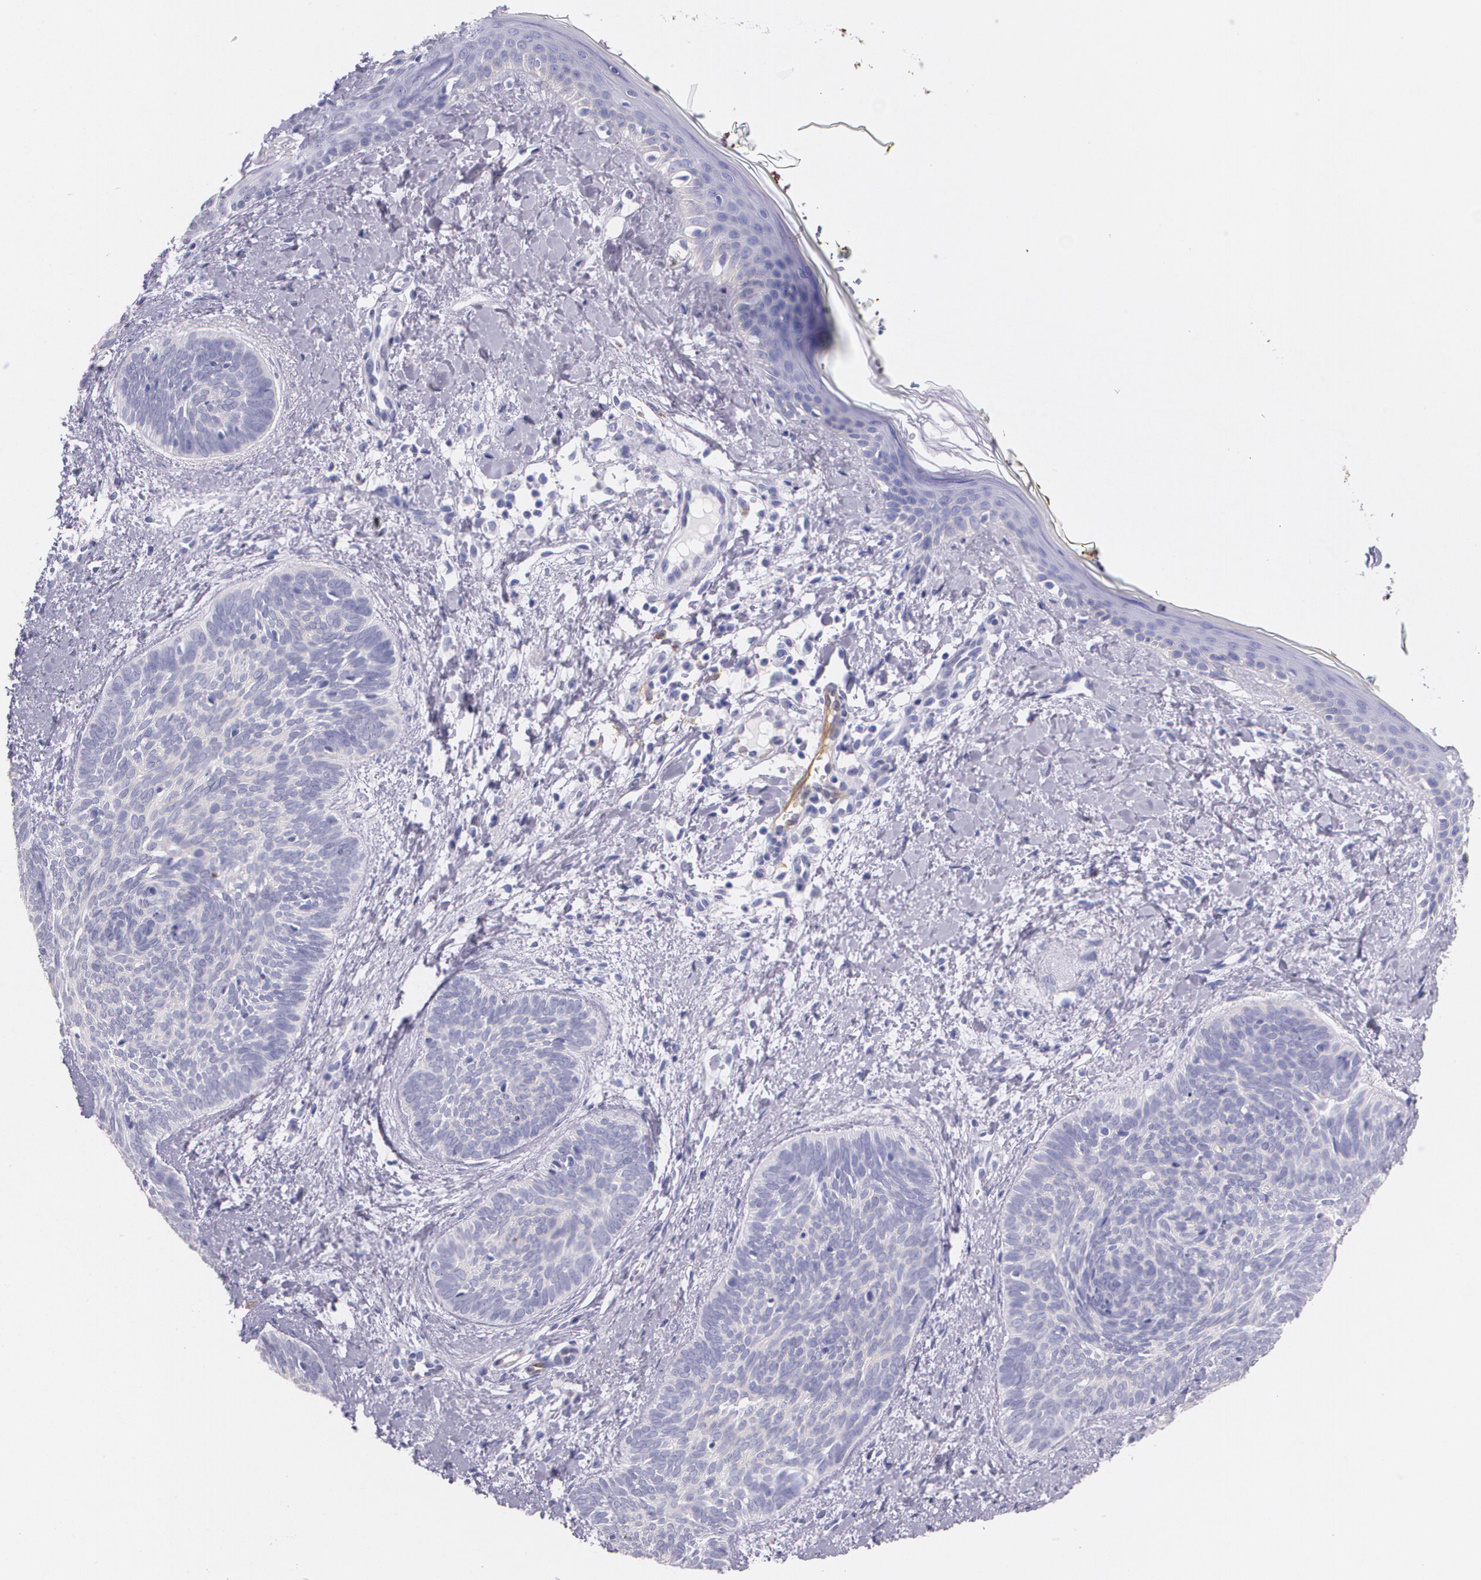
{"staining": {"intensity": "negative", "quantity": "none", "location": "none"}, "tissue": "skin cancer", "cell_type": "Tumor cells", "image_type": "cancer", "snomed": [{"axis": "morphology", "description": "Basal cell carcinoma"}, {"axis": "topography", "description": "Skin"}], "caption": "Immunohistochemical staining of skin basal cell carcinoma reveals no significant positivity in tumor cells. (Brightfield microscopy of DAB immunohistochemistry at high magnification).", "gene": "MMP2", "patient": {"sex": "female", "age": 81}}